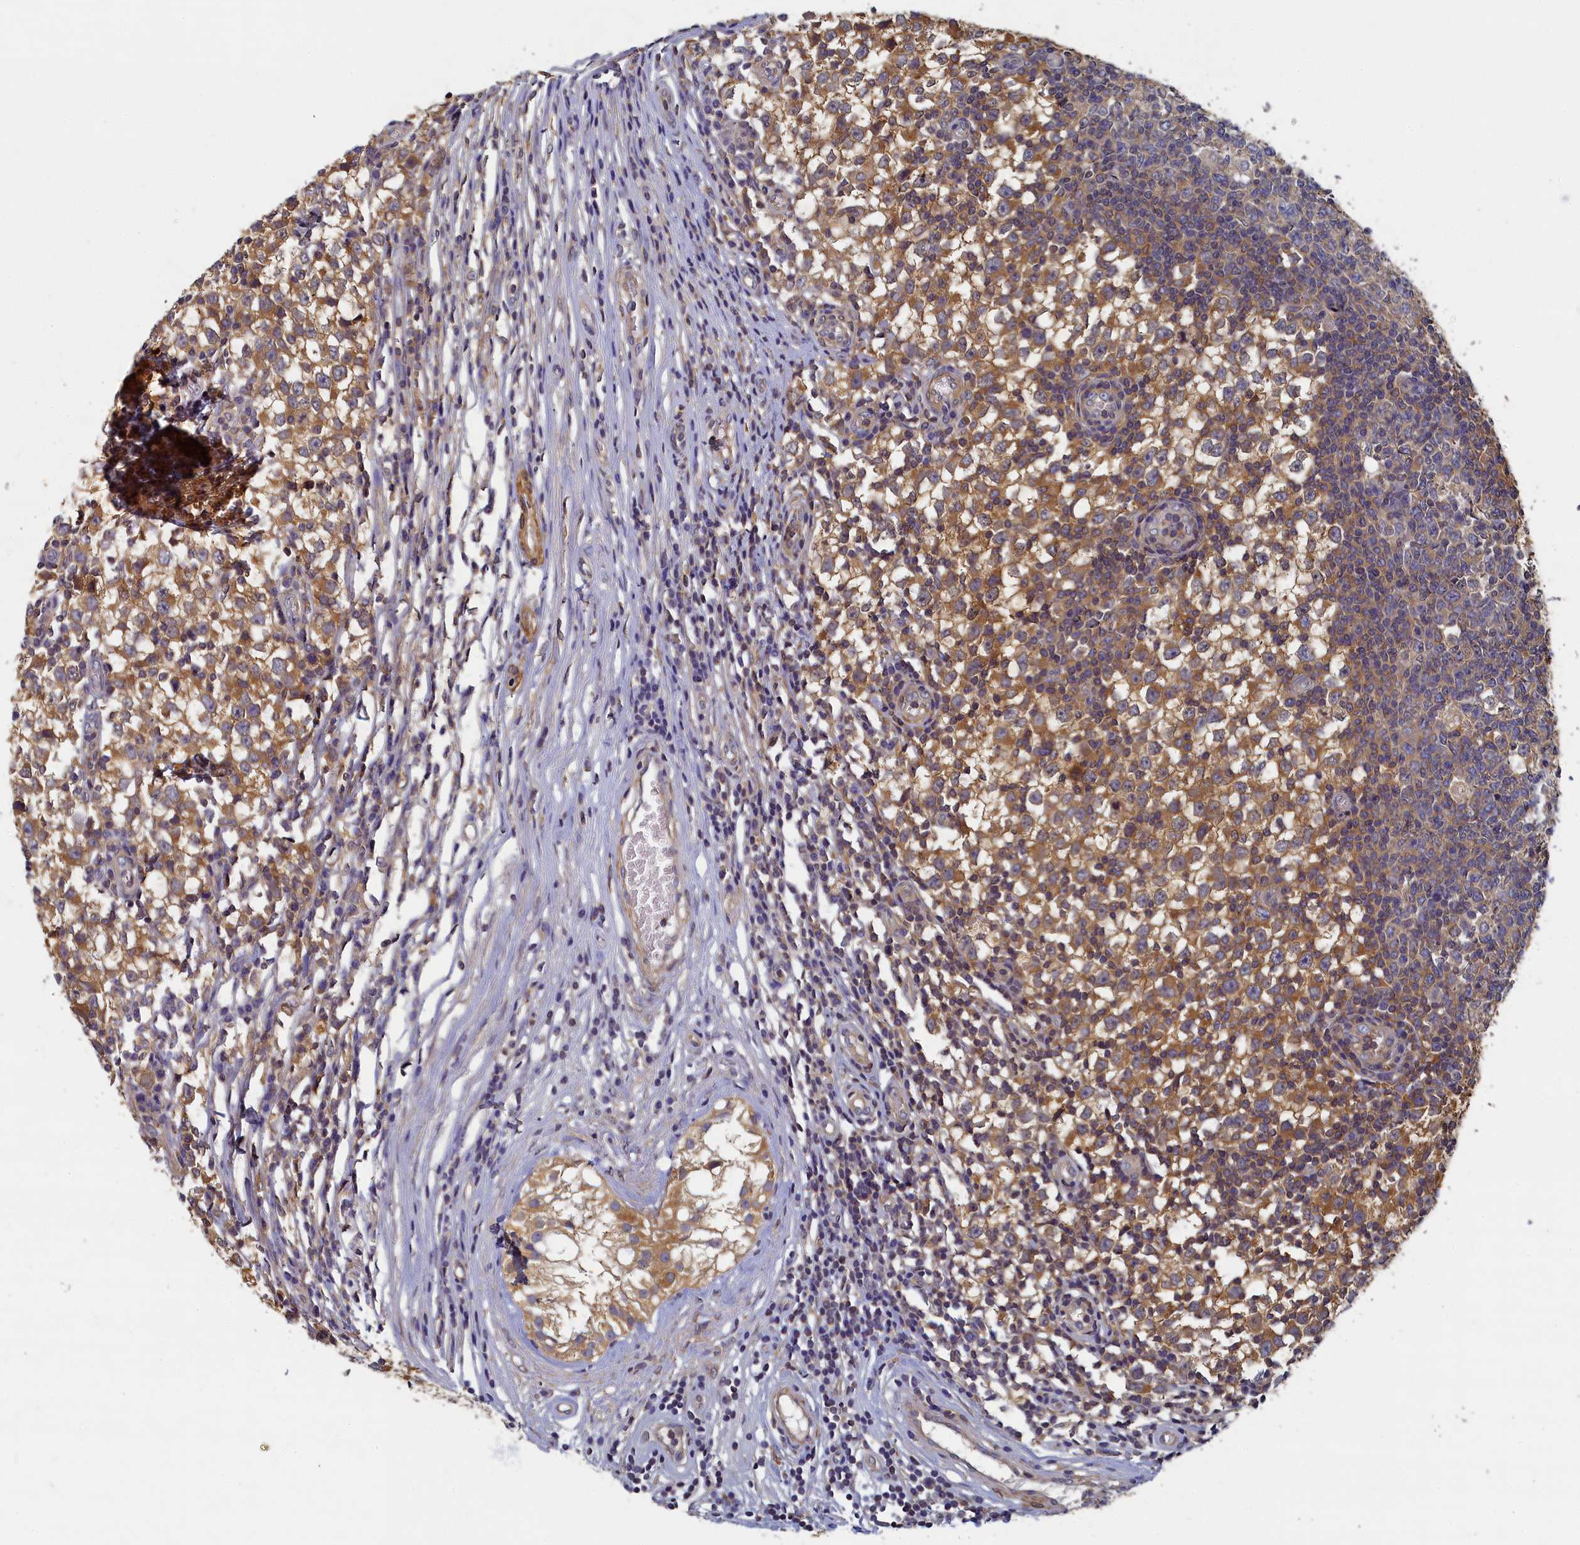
{"staining": {"intensity": "moderate", "quantity": "25%-75%", "location": "cytoplasmic/membranous"}, "tissue": "testis cancer", "cell_type": "Tumor cells", "image_type": "cancer", "snomed": [{"axis": "morphology", "description": "Seminoma, NOS"}, {"axis": "topography", "description": "Testis"}], "caption": "Immunohistochemistry (IHC) of human seminoma (testis) exhibits medium levels of moderate cytoplasmic/membranous staining in approximately 25%-75% of tumor cells.", "gene": "TBCB", "patient": {"sex": "male", "age": 65}}